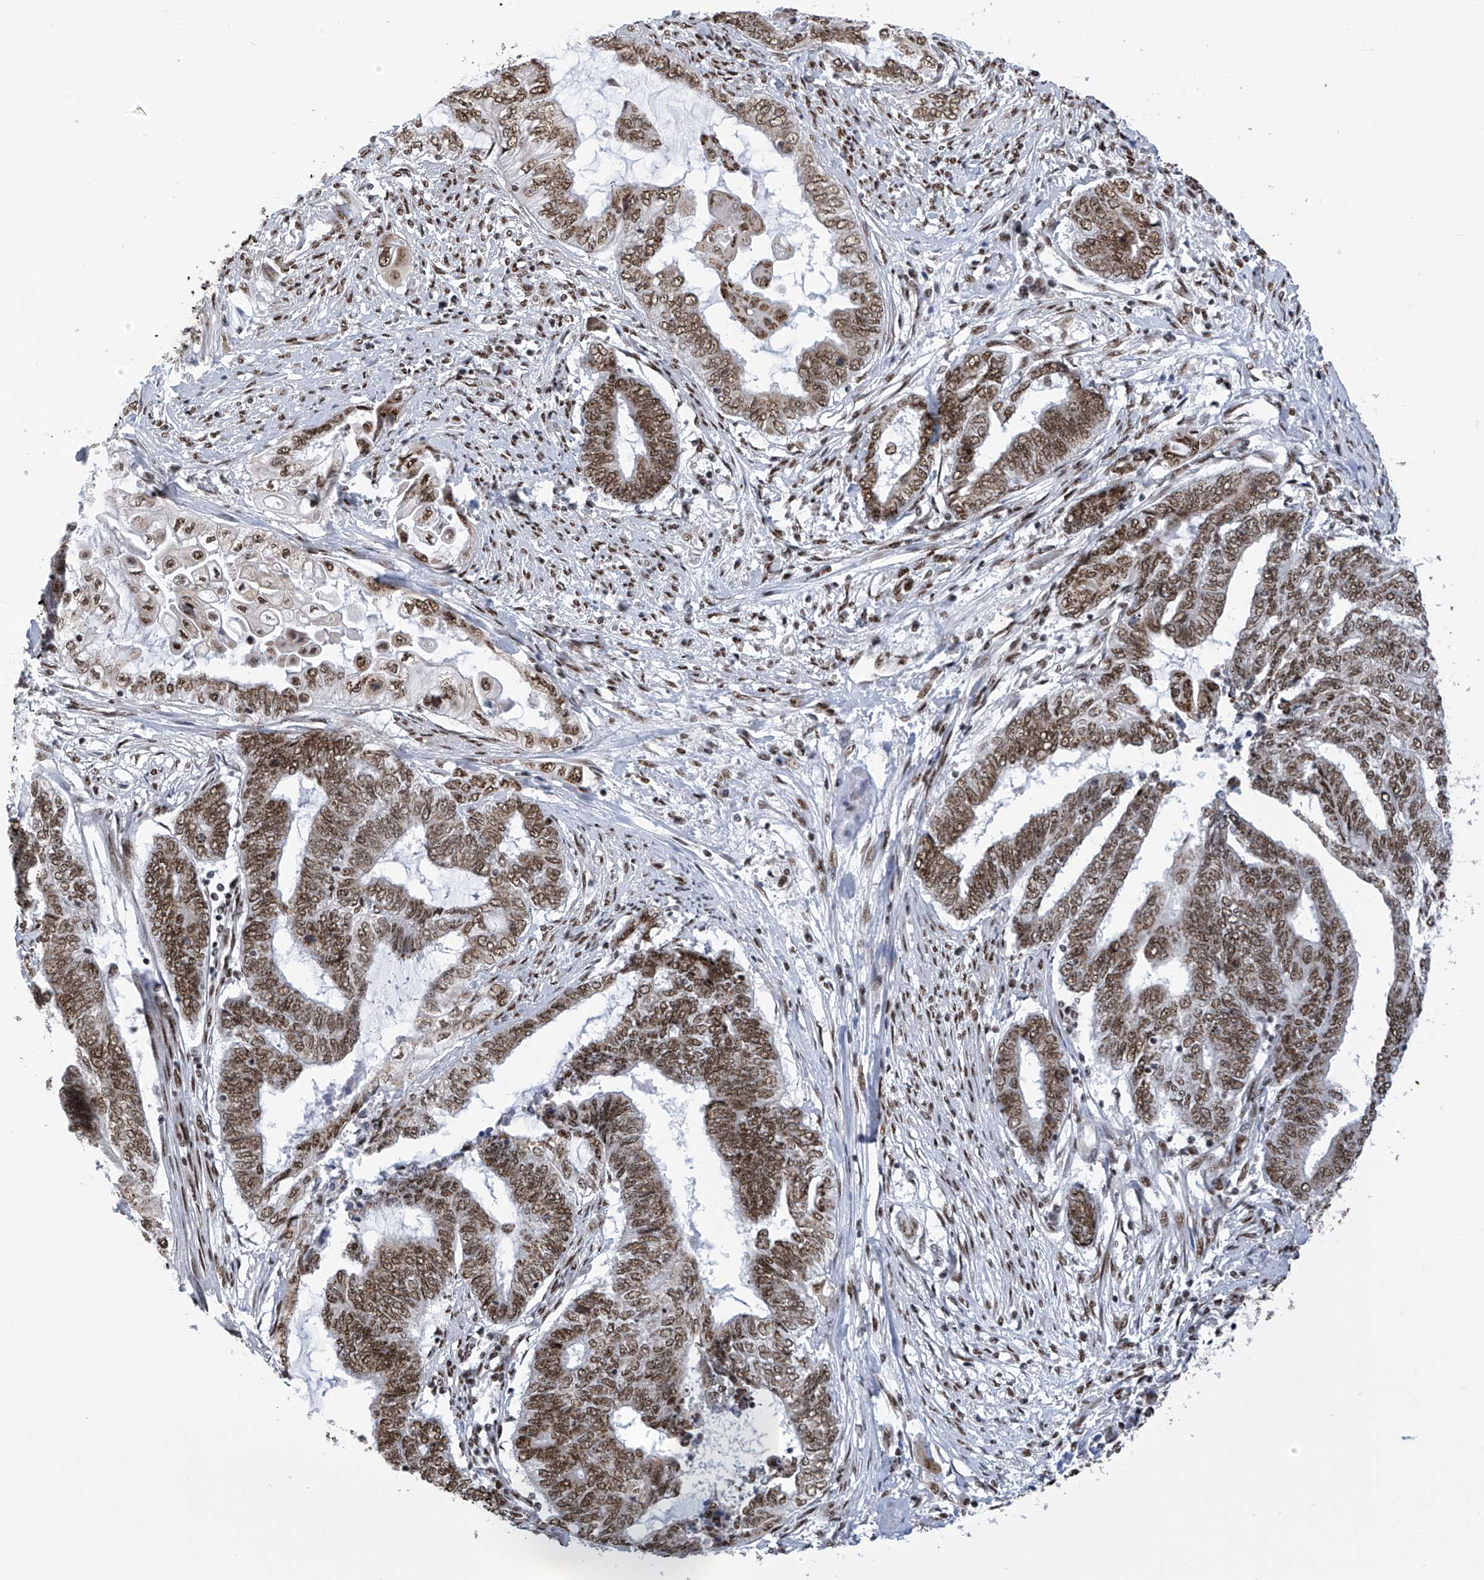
{"staining": {"intensity": "moderate", "quantity": ">75%", "location": "nuclear"}, "tissue": "endometrial cancer", "cell_type": "Tumor cells", "image_type": "cancer", "snomed": [{"axis": "morphology", "description": "Adenocarcinoma, NOS"}, {"axis": "topography", "description": "Uterus"}, {"axis": "topography", "description": "Endometrium"}], "caption": "Human endometrial cancer (adenocarcinoma) stained with a protein marker displays moderate staining in tumor cells.", "gene": "APLF", "patient": {"sex": "female", "age": 70}}